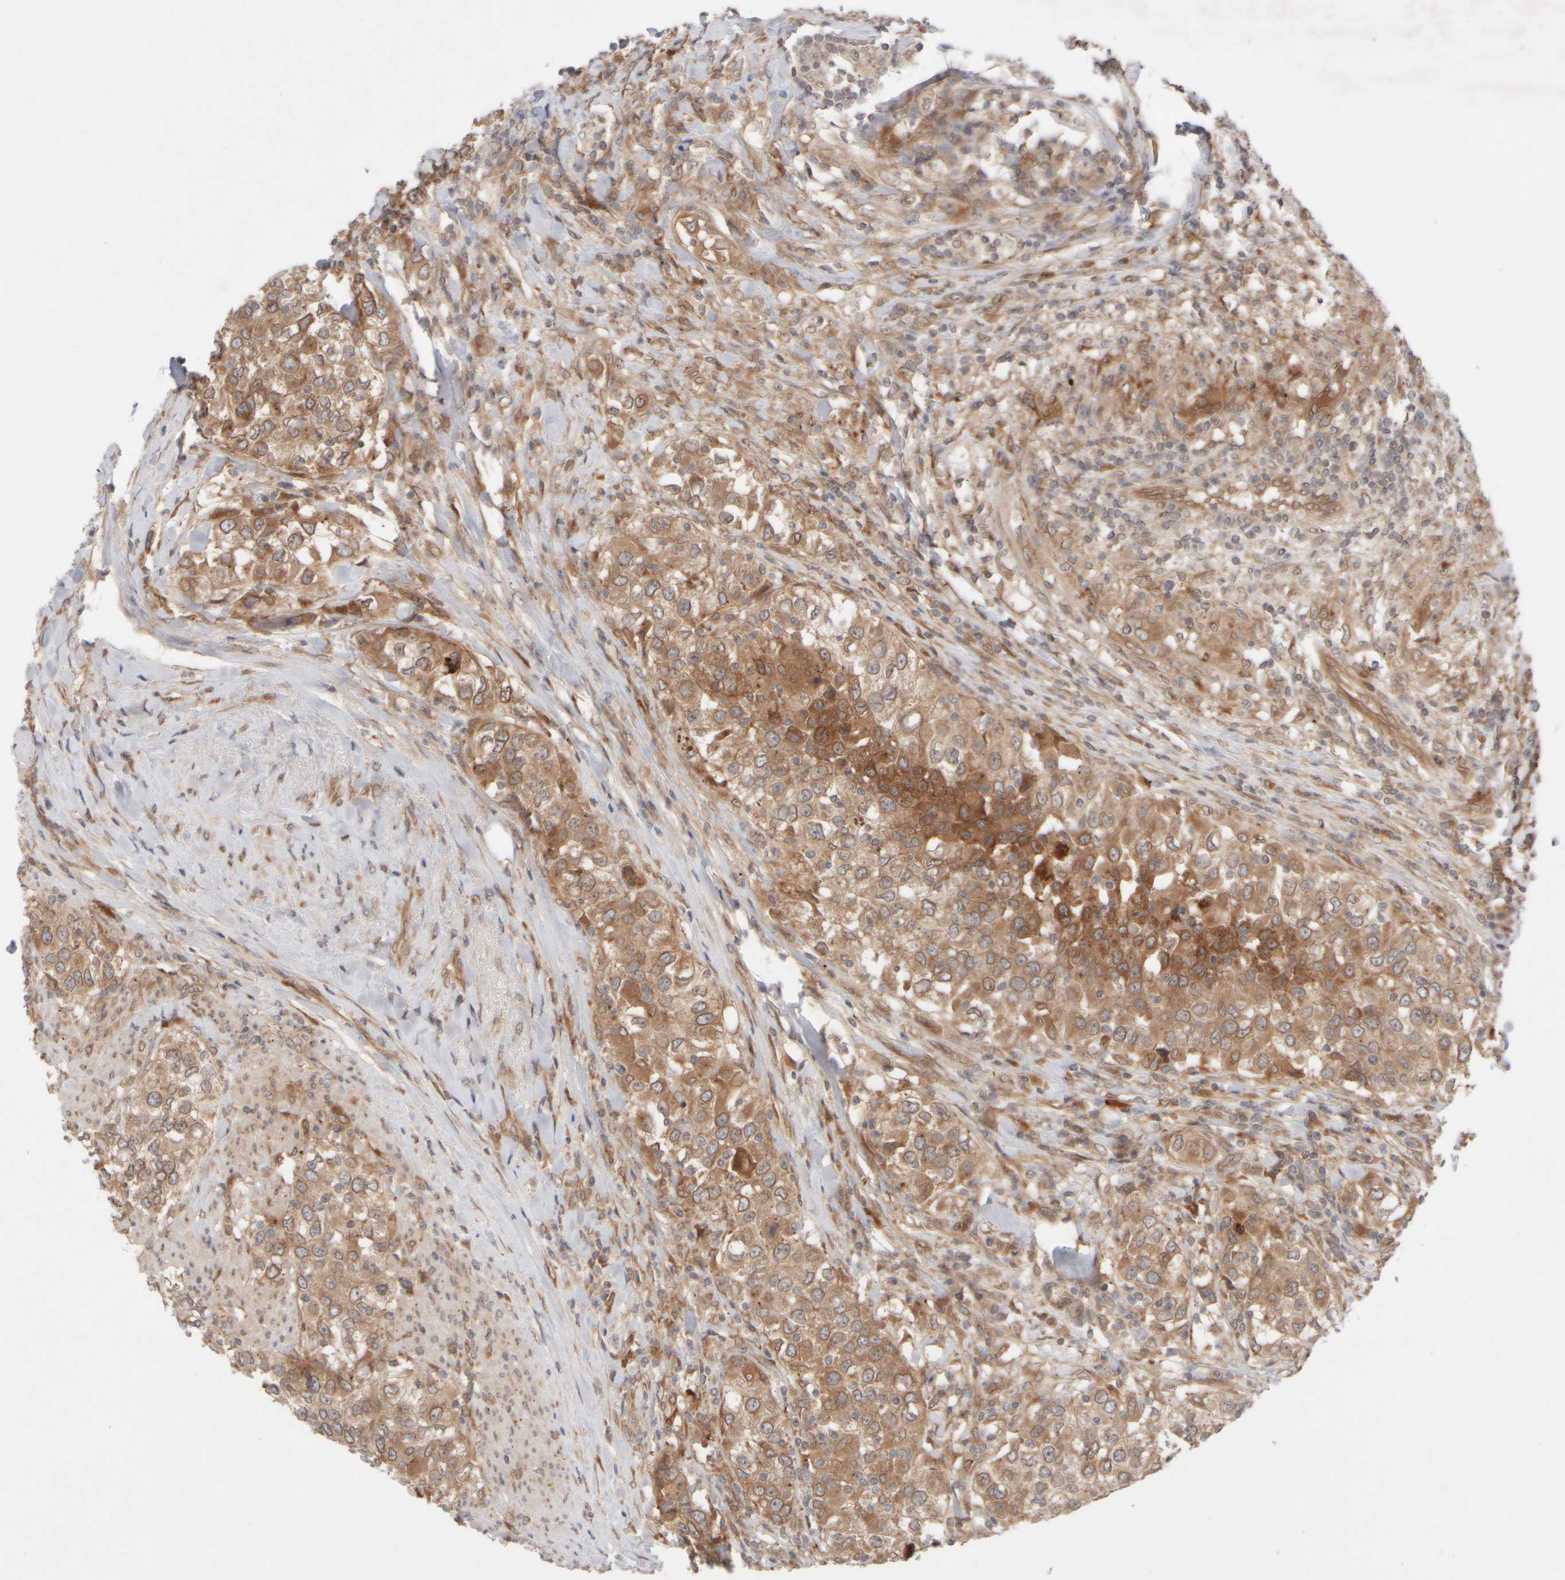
{"staining": {"intensity": "moderate", "quantity": ">75%", "location": "cytoplasmic/membranous"}, "tissue": "urothelial cancer", "cell_type": "Tumor cells", "image_type": "cancer", "snomed": [{"axis": "morphology", "description": "Urothelial carcinoma, High grade"}, {"axis": "topography", "description": "Urinary bladder"}], "caption": "This micrograph shows urothelial cancer stained with immunohistochemistry (IHC) to label a protein in brown. The cytoplasmic/membranous of tumor cells show moderate positivity for the protein. Nuclei are counter-stained blue.", "gene": "GCN1", "patient": {"sex": "female", "age": 80}}